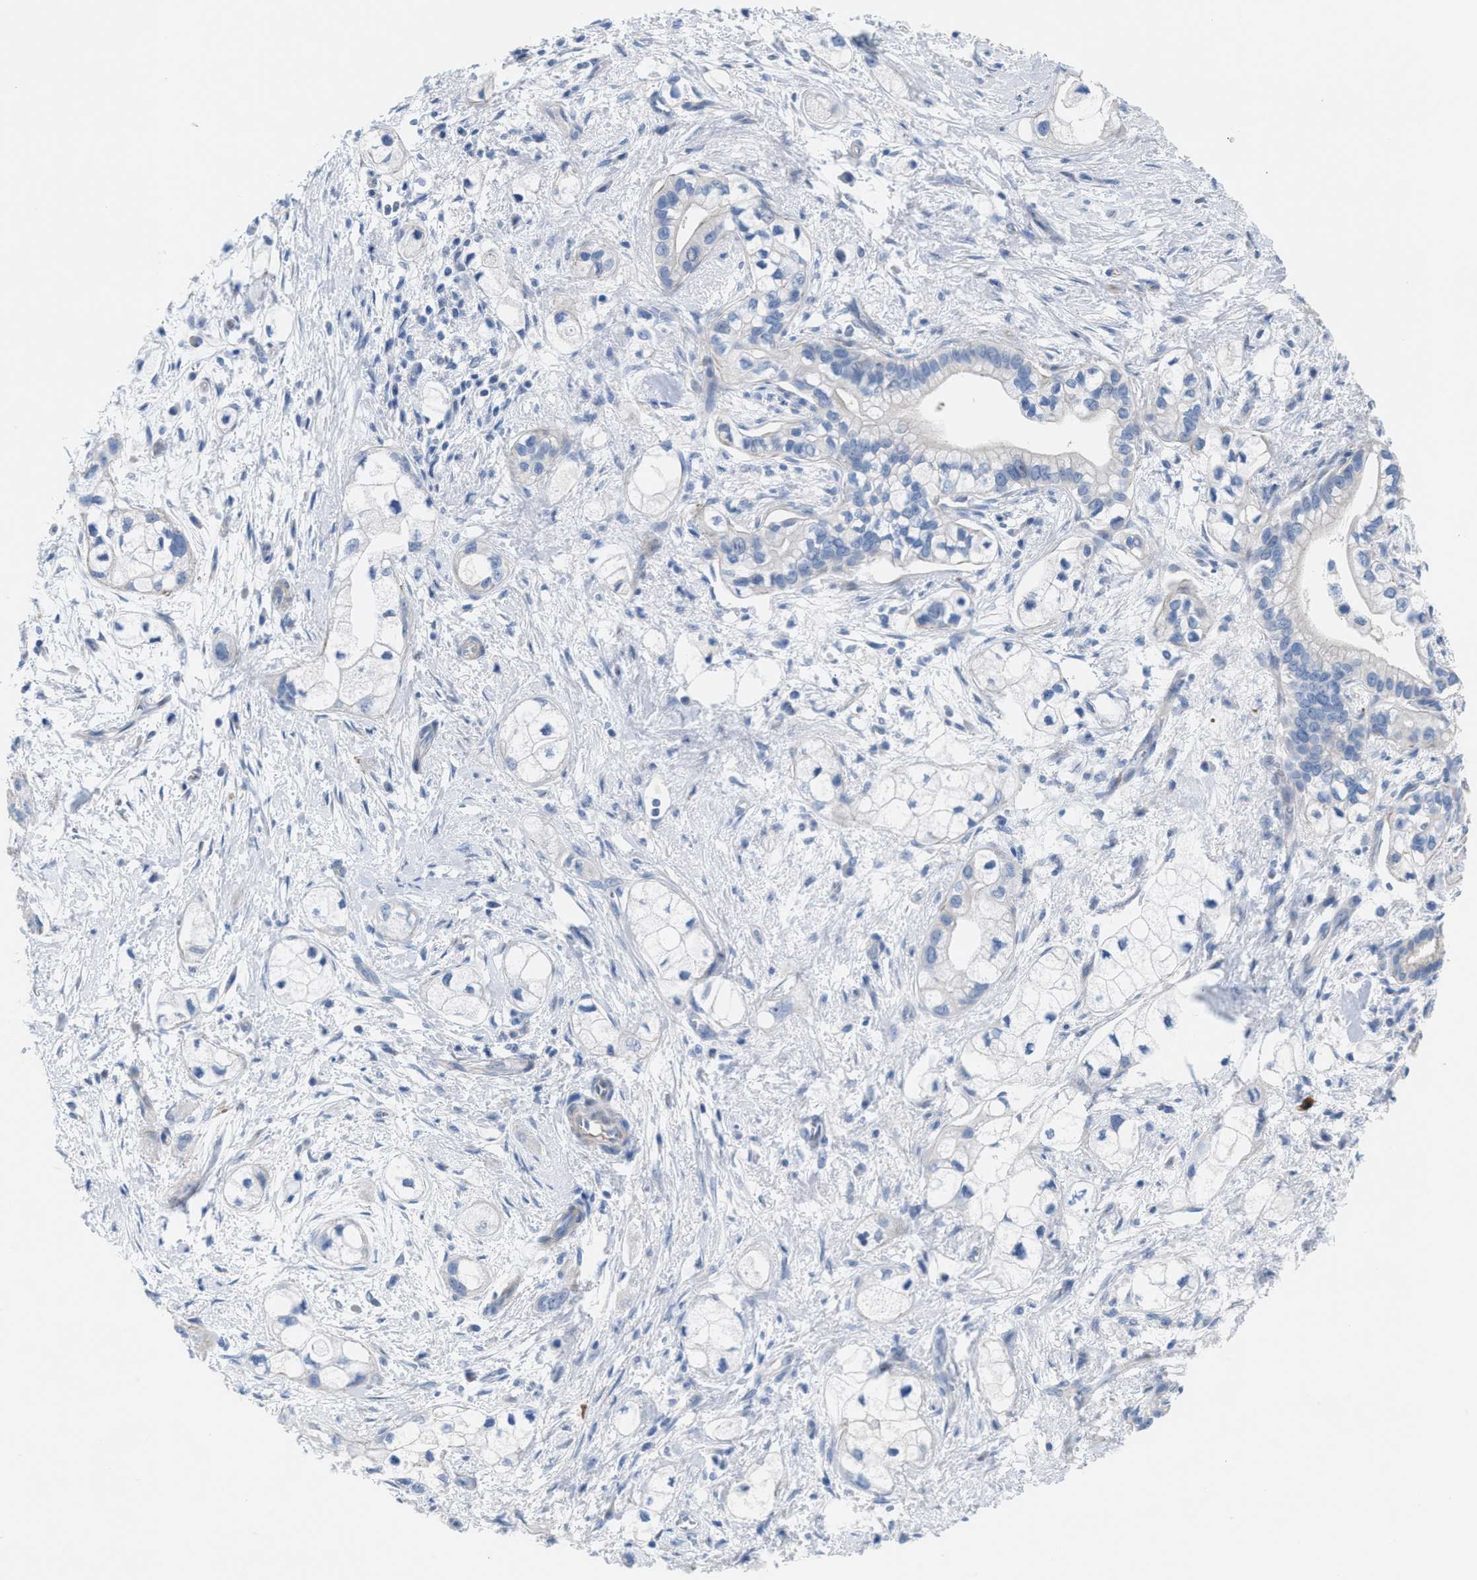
{"staining": {"intensity": "negative", "quantity": "none", "location": "none"}, "tissue": "pancreatic cancer", "cell_type": "Tumor cells", "image_type": "cancer", "snomed": [{"axis": "morphology", "description": "Adenocarcinoma, NOS"}, {"axis": "topography", "description": "Pancreas"}], "caption": "A micrograph of human pancreatic cancer (adenocarcinoma) is negative for staining in tumor cells.", "gene": "MPP3", "patient": {"sex": "male", "age": 74}}